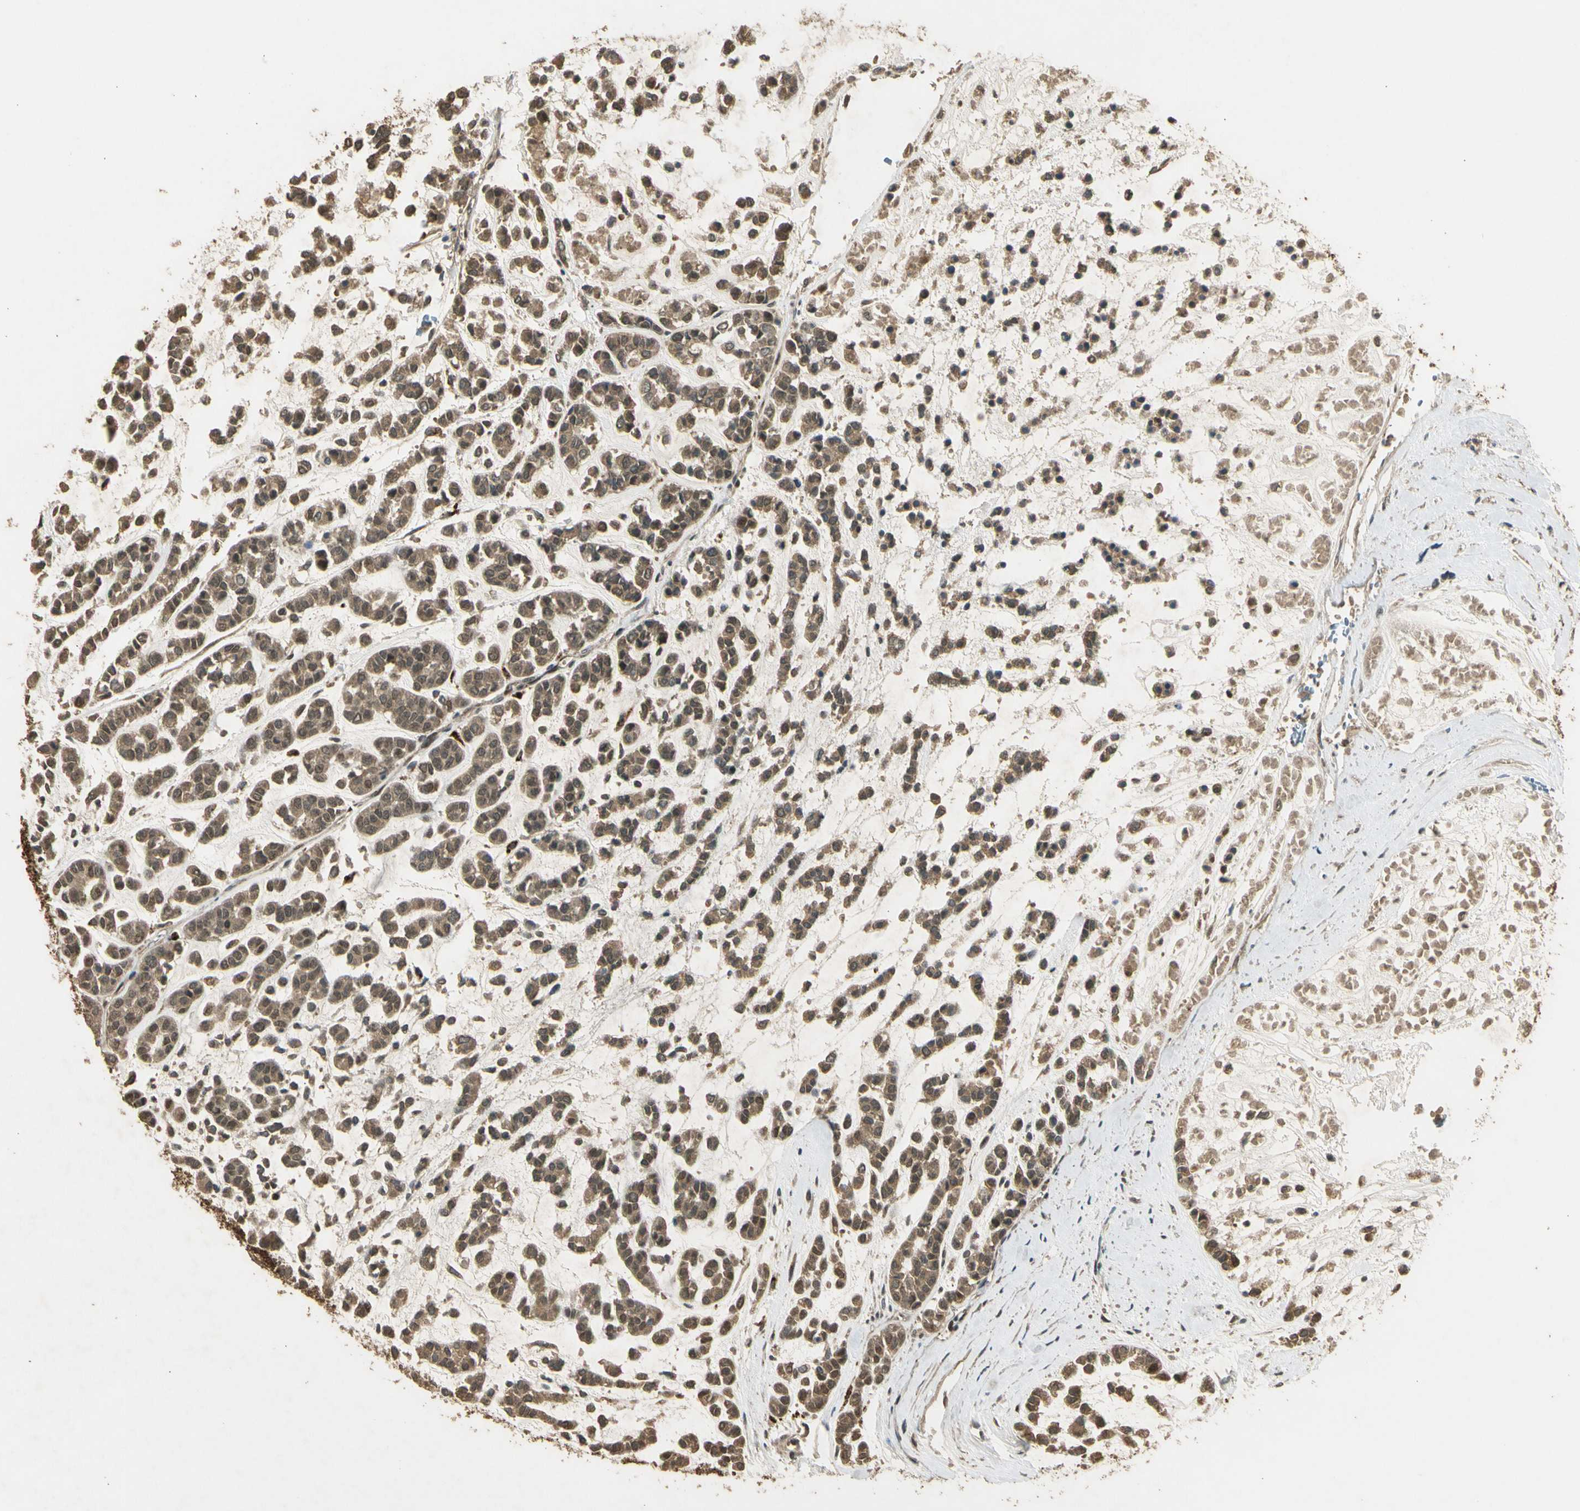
{"staining": {"intensity": "moderate", "quantity": ">75%", "location": "cytoplasmic/membranous,nuclear"}, "tissue": "head and neck cancer", "cell_type": "Tumor cells", "image_type": "cancer", "snomed": [{"axis": "morphology", "description": "Adenocarcinoma, NOS"}, {"axis": "morphology", "description": "Adenoma, NOS"}, {"axis": "topography", "description": "Head-Neck"}], "caption": "Immunohistochemistry (IHC) (DAB (3,3'-diaminobenzidine)) staining of head and neck cancer (adenocarcinoma) reveals moderate cytoplasmic/membranous and nuclear protein staining in approximately >75% of tumor cells. (Stains: DAB (3,3'-diaminobenzidine) in brown, nuclei in blue, Microscopy: brightfield microscopy at high magnification).", "gene": "GMEB2", "patient": {"sex": "female", "age": 55}}